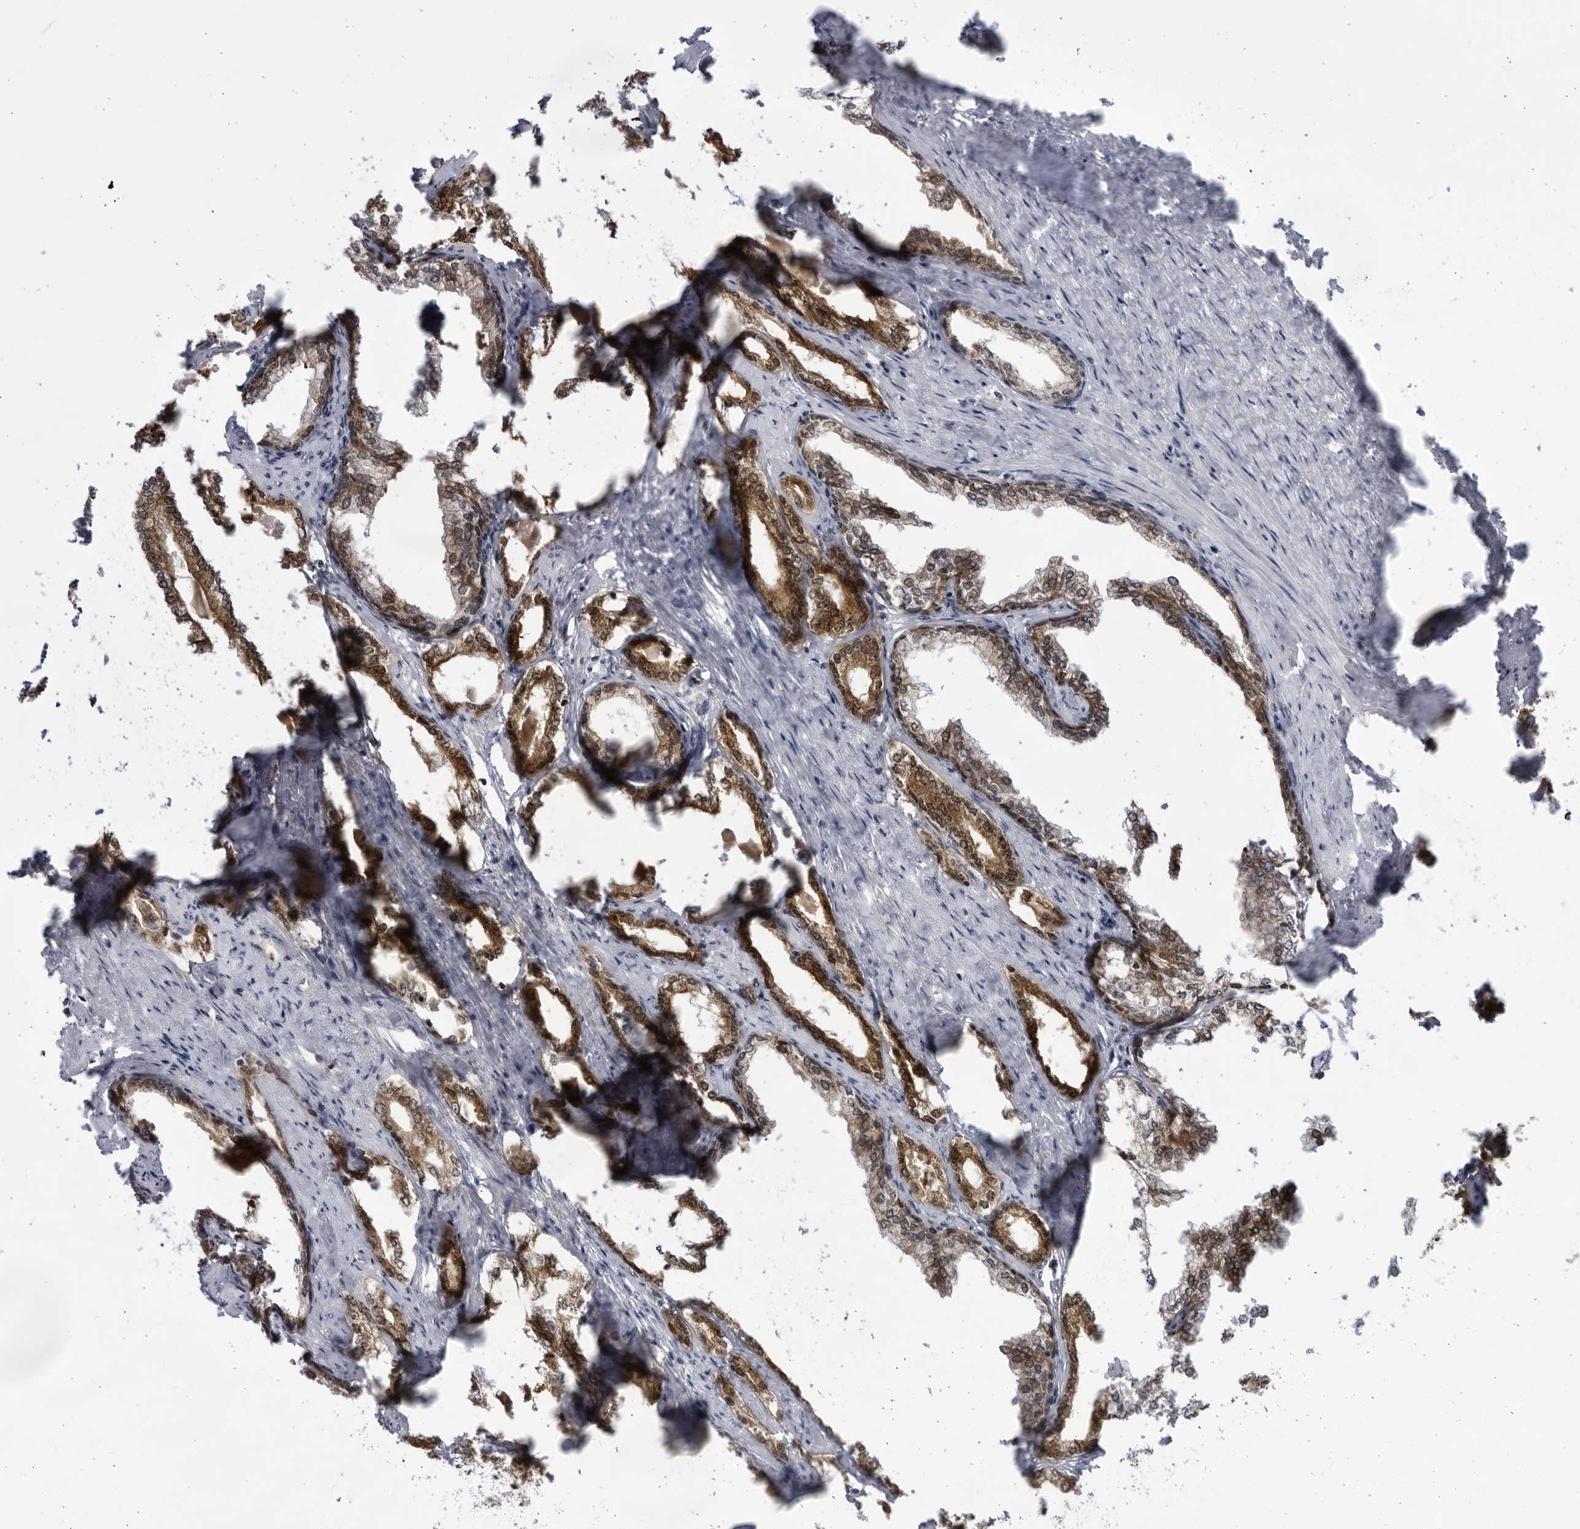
{"staining": {"intensity": "moderate", "quantity": ">75%", "location": "cytoplasmic/membranous,nuclear"}, "tissue": "prostate cancer", "cell_type": "Tumor cells", "image_type": "cancer", "snomed": [{"axis": "morphology", "description": "Adenocarcinoma, High grade"}, {"axis": "topography", "description": "Prostate"}], "caption": "A histopathology image of prostate cancer (high-grade adenocarcinoma) stained for a protein displays moderate cytoplasmic/membranous and nuclear brown staining in tumor cells.", "gene": "ITGB3BP", "patient": {"sex": "male", "age": 58}}